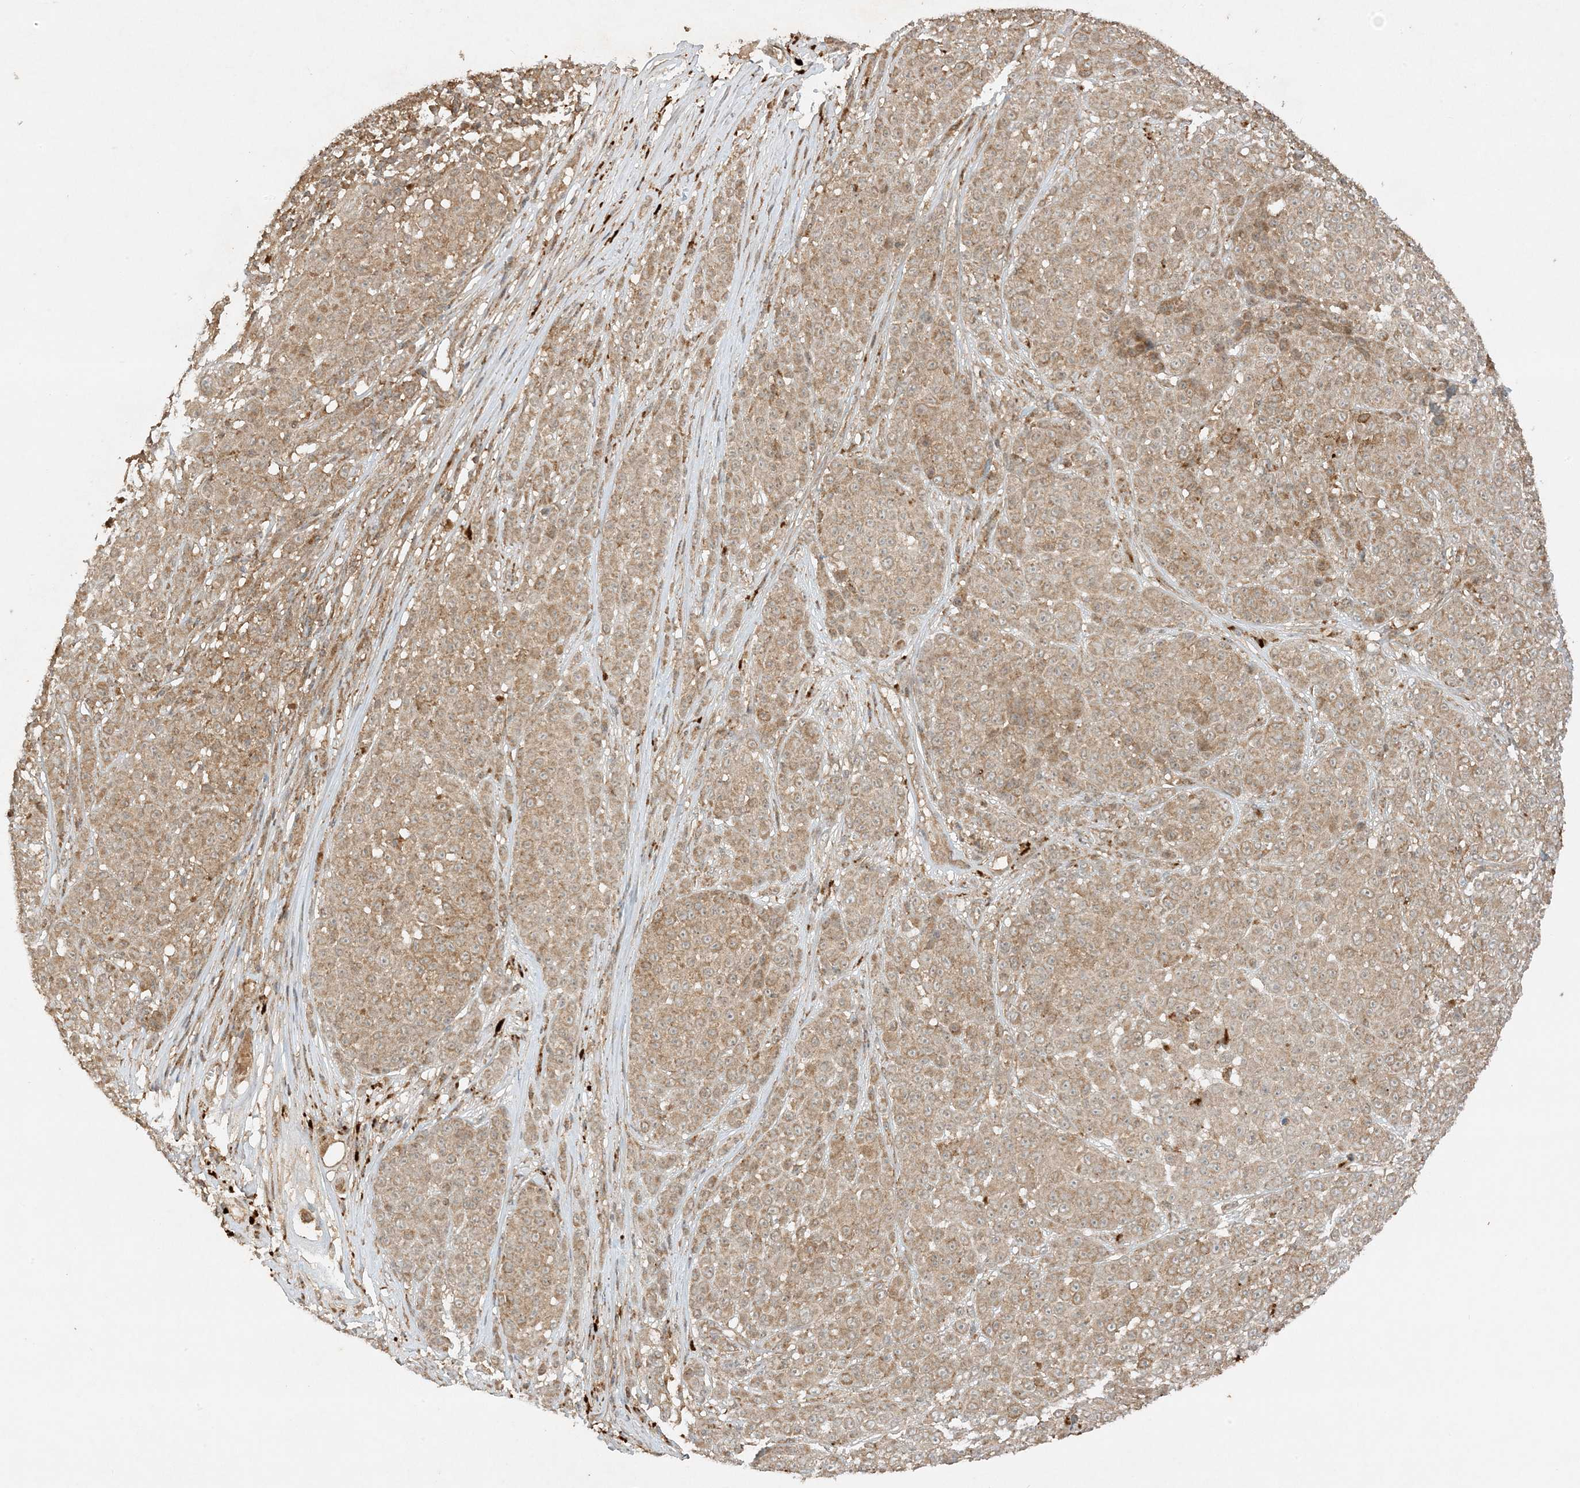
{"staining": {"intensity": "weak", "quantity": ">75%", "location": "cytoplasmic/membranous"}, "tissue": "melanoma", "cell_type": "Tumor cells", "image_type": "cancer", "snomed": [{"axis": "morphology", "description": "Malignant melanoma, NOS"}, {"axis": "topography", "description": "Skin"}], "caption": "IHC image of melanoma stained for a protein (brown), which displays low levels of weak cytoplasmic/membranous positivity in about >75% of tumor cells.", "gene": "XRN1", "patient": {"sex": "female", "age": 94}}